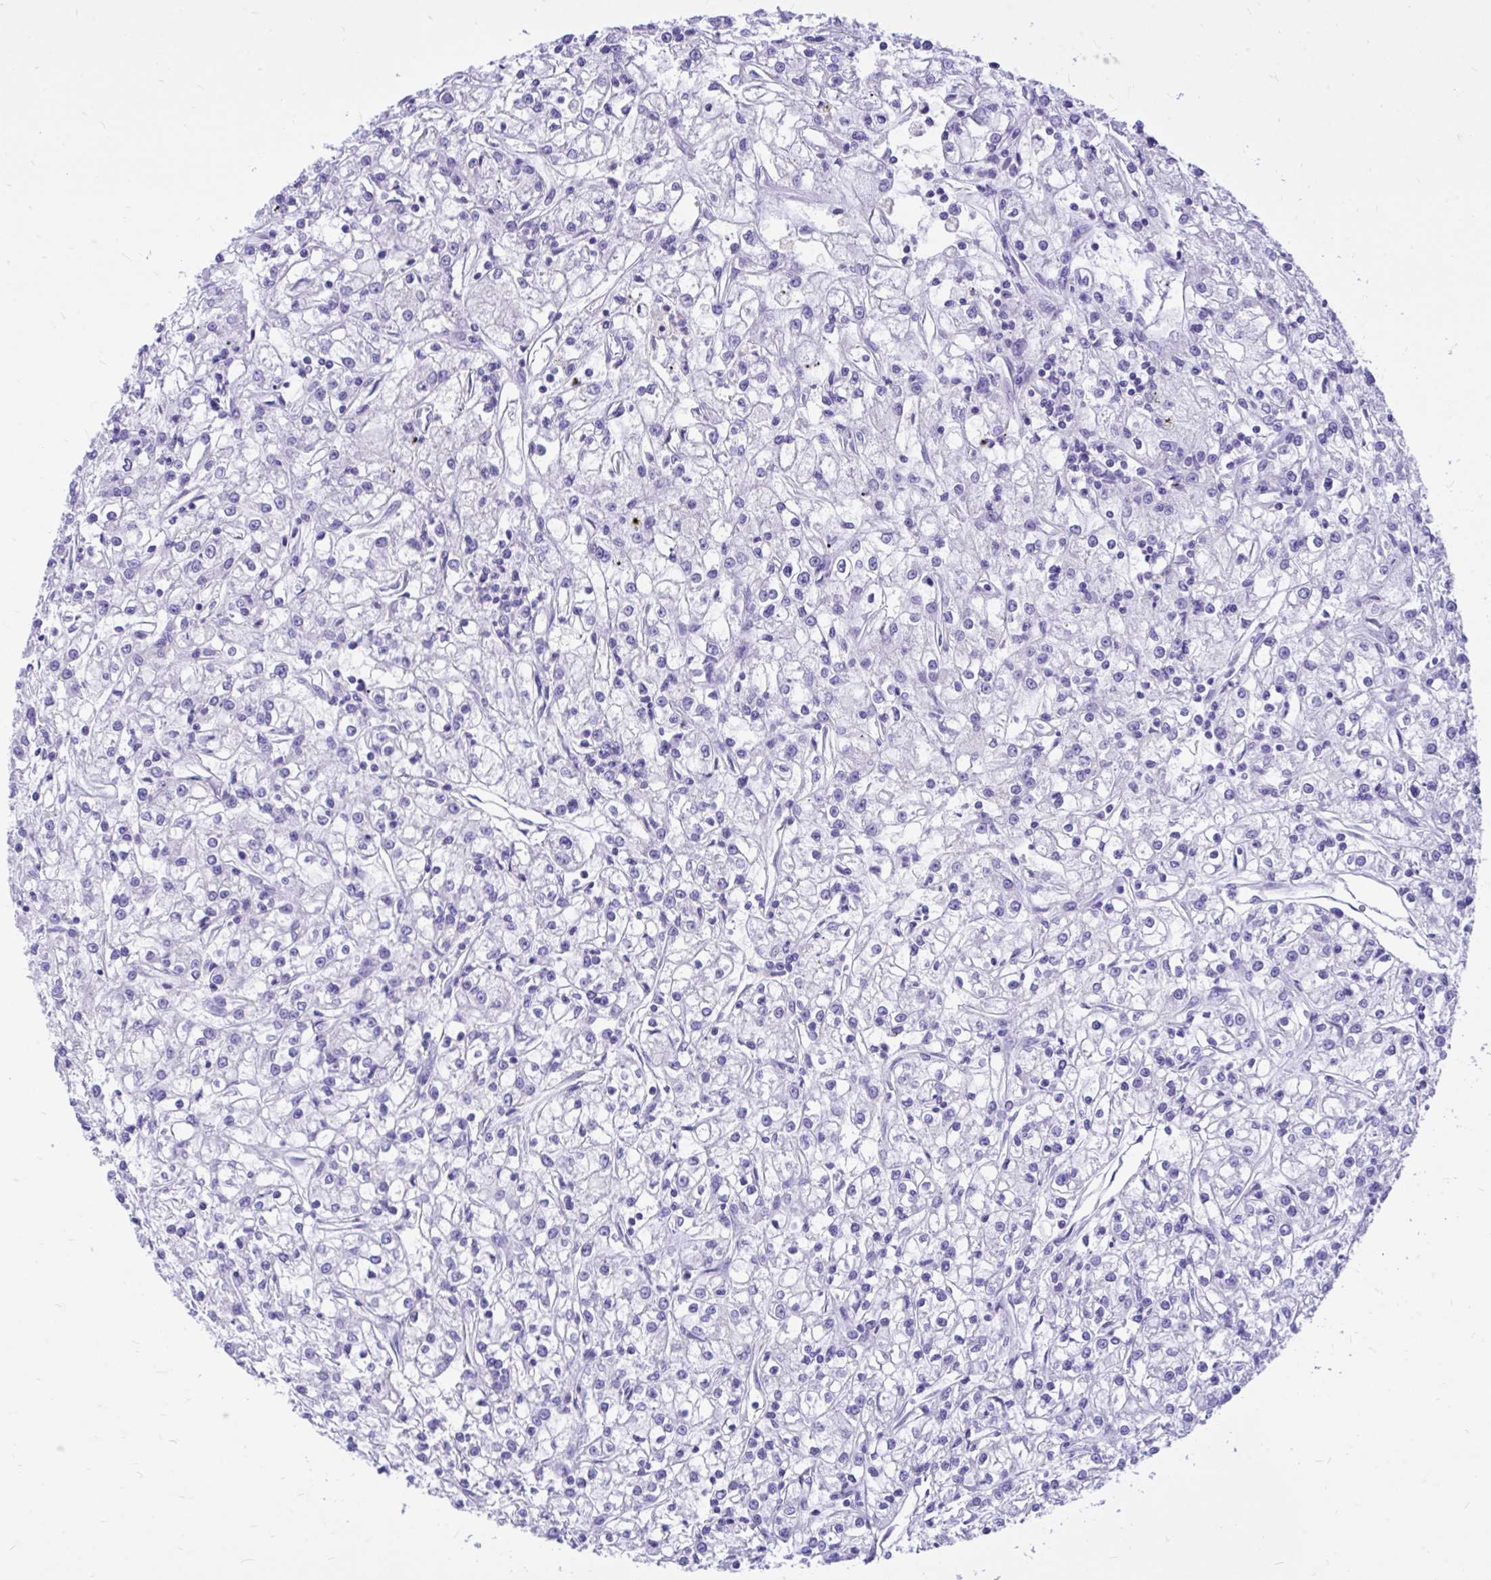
{"staining": {"intensity": "negative", "quantity": "none", "location": "none"}, "tissue": "renal cancer", "cell_type": "Tumor cells", "image_type": "cancer", "snomed": [{"axis": "morphology", "description": "Adenocarcinoma, NOS"}, {"axis": "topography", "description": "Kidney"}], "caption": "Immunohistochemistry (IHC) of renal adenocarcinoma exhibits no positivity in tumor cells. Nuclei are stained in blue.", "gene": "MON1A", "patient": {"sex": "female", "age": 59}}